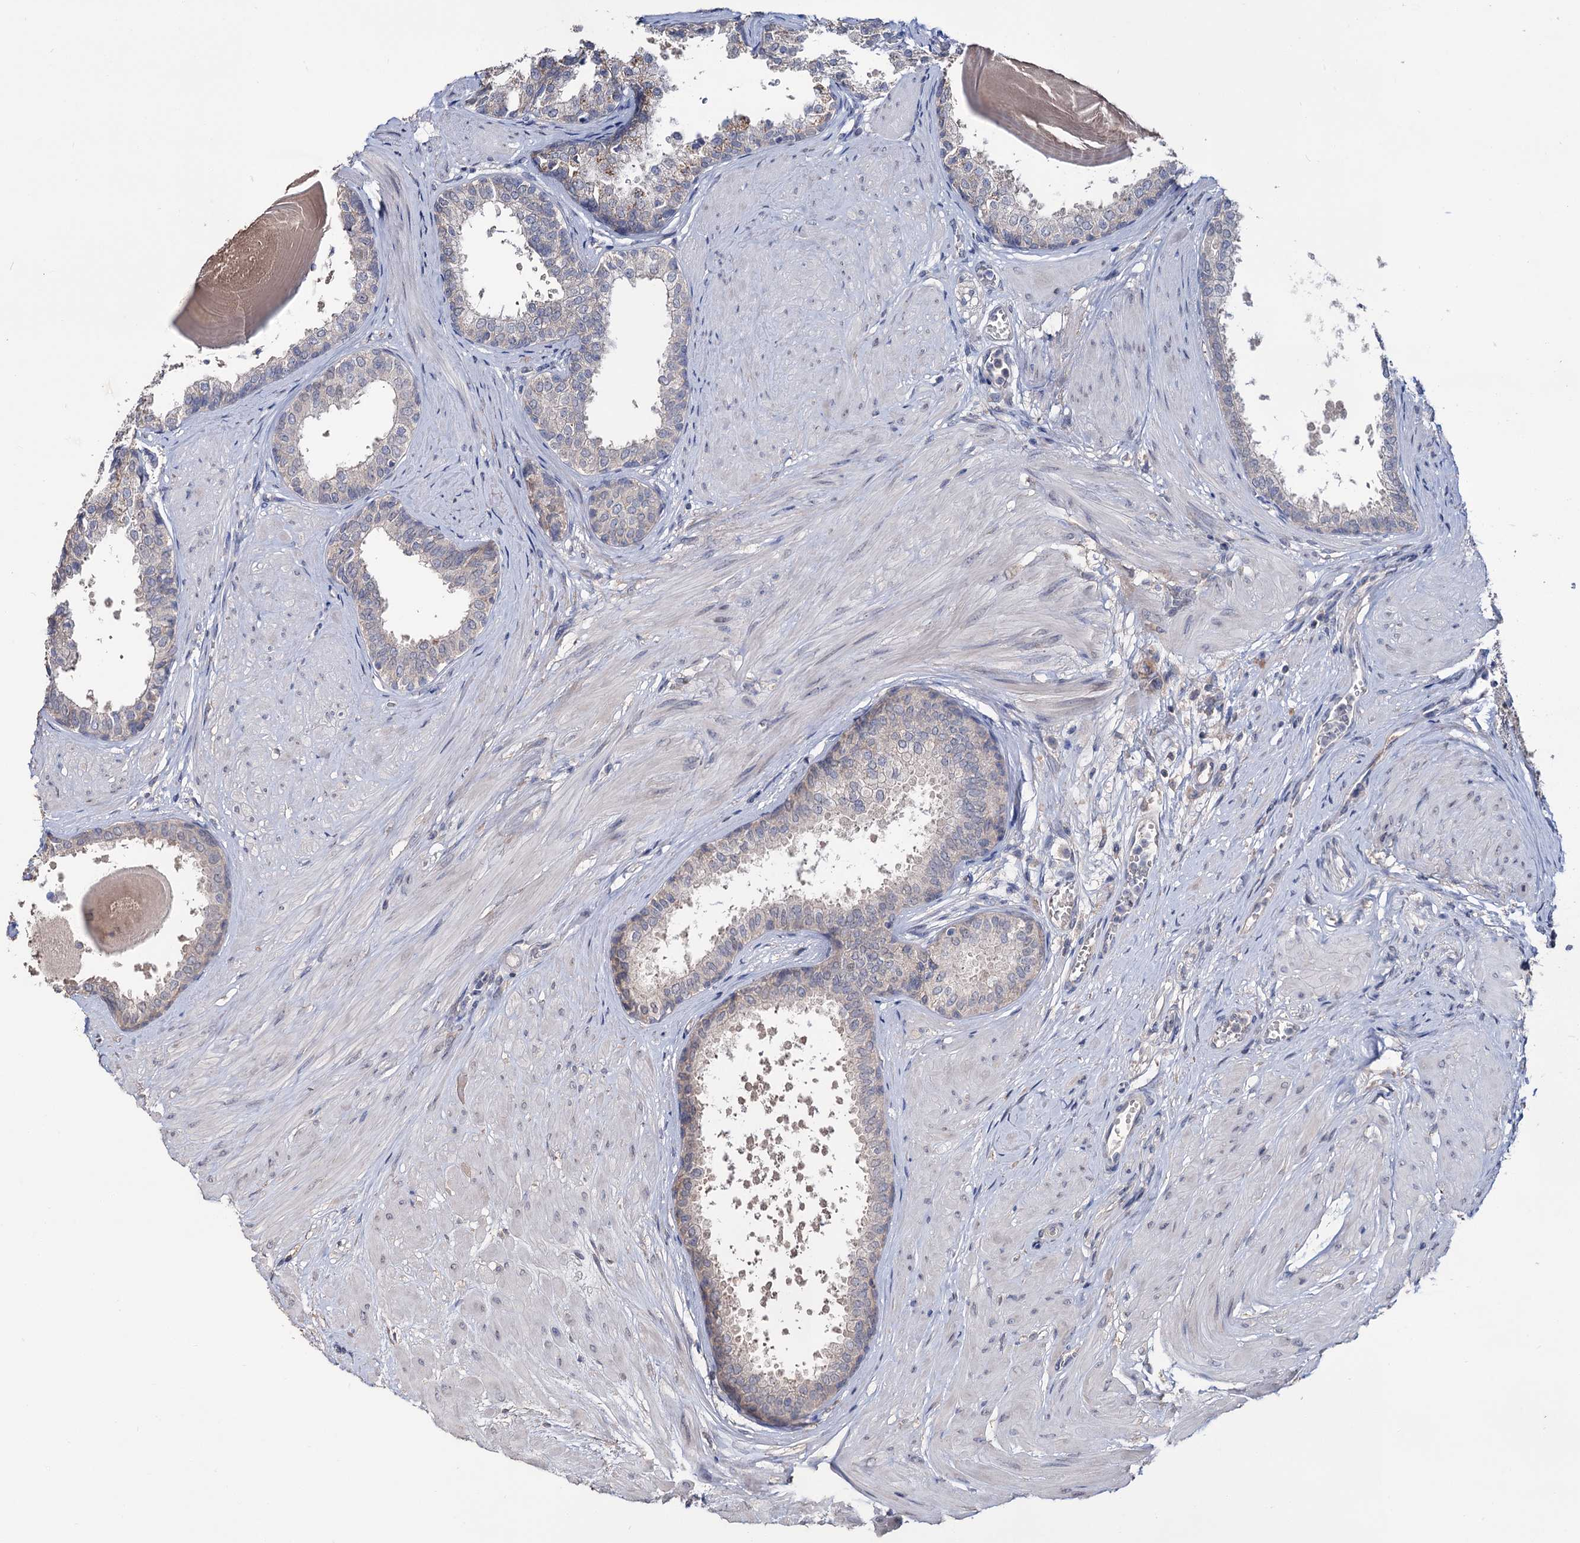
{"staining": {"intensity": "moderate", "quantity": "<25%", "location": "cytoplasmic/membranous"}, "tissue": "prostate", "cell_type": "Glandular cells", "image_type": "normal", "snomed": [{"axis": "morphology", "description": "Normal tissue, NOS"}, {"axis": "topography", "description": "Prostate"}], "caption": "Immunohistochemistry (IHC) staining of normal prostate, which exhibits low levels of moderate cytoplasmic/membranous staining in approximately <25% of glandular cells indicating moderate cytoplasmic/membranous protein expression. The staining was performed using DAB (3,3'-diaminobenzidine) (brown) for protein detection and nuclei were counterstained in hematoxylin (blue).", "gene": "EPB41L5", "patient": {"sex": "male", "age": 48}}